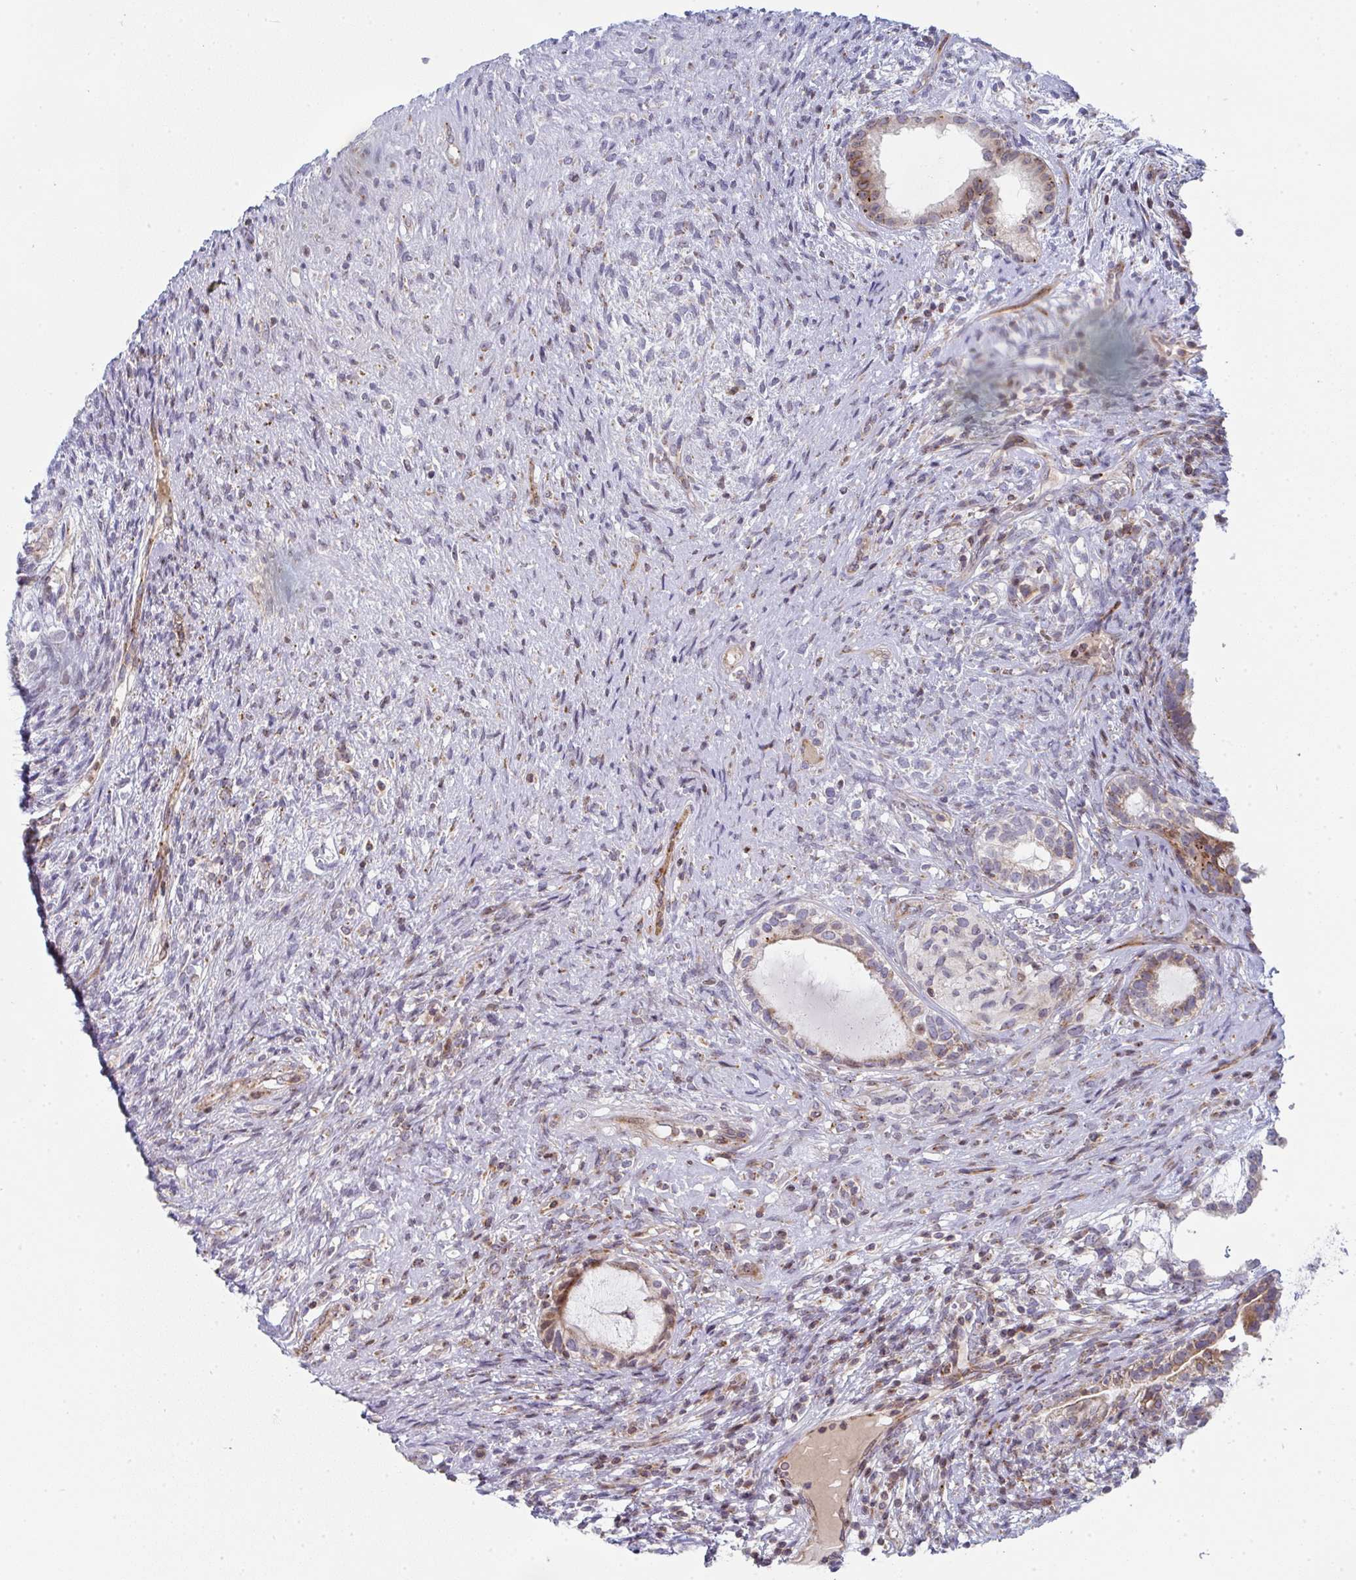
{"staining": {"intensity": "weak", "quantity": "<25%", "location": "cytoplasmic/membranous"}, "tissue": "testis cancer", "cell_type": "Tumor cells", "image_type": "cancer", "snomed": [{"axis": "morphology", "description": "Seminoma, NOS"}, {"axis": "morphology", "description": "Carcinoma, Embryonal, NOS"}, {"axis": "topography", "description": "Testis"}], "caption": "Testis cancer (embryonal carcinoma) was stained to show a protein in brown. There is no significant staining in tumor cells. Brightfield microscopy of immunohistochemistry (IHC) stained with DAB (3,3'-diaminobenzidine) (brown) and hematoxylin (blue), captured at high magnification.", "gene": "PRKCH", "patient": {"sex": "male", "age": 41}}